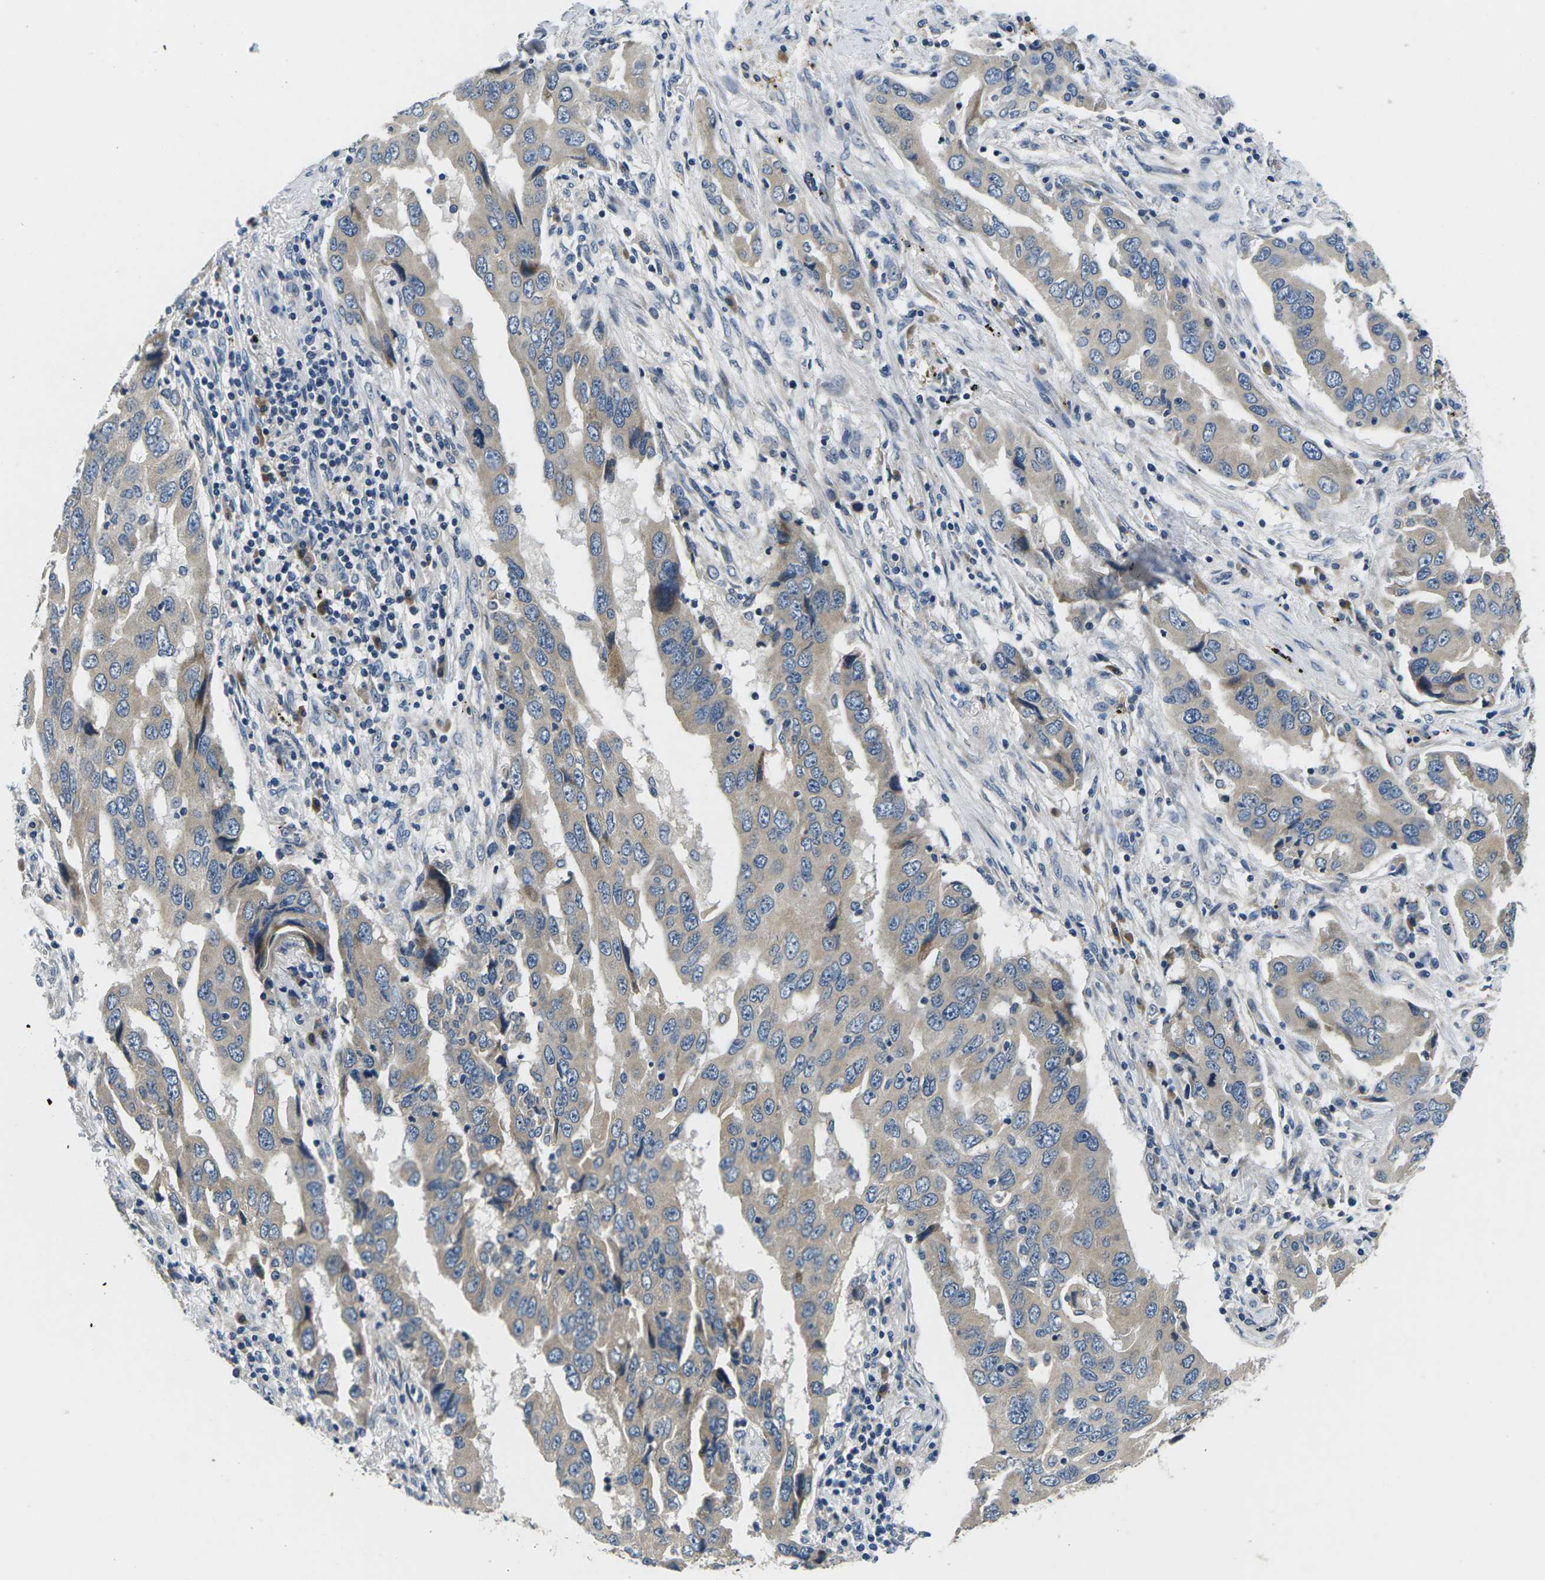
{"staining": {"intensity": "negative", "quantity": "none", "location": "none"}, "tissue": "lung cancer", "cell_type": "Tumor cells", "image_type": "cancer", "snomed": [{"axis": "morphology", "description": "Adenocarcinoma, NOS"}, {"axis": "topography", "description": "Lung"}], "caption": "Adenocarcinoma (lung) was stained to show a protein in brown. There is no significant positivity in tumor cells.", "gene": "ERGIC3", "patient": {"sex": "female", "age": 65}}